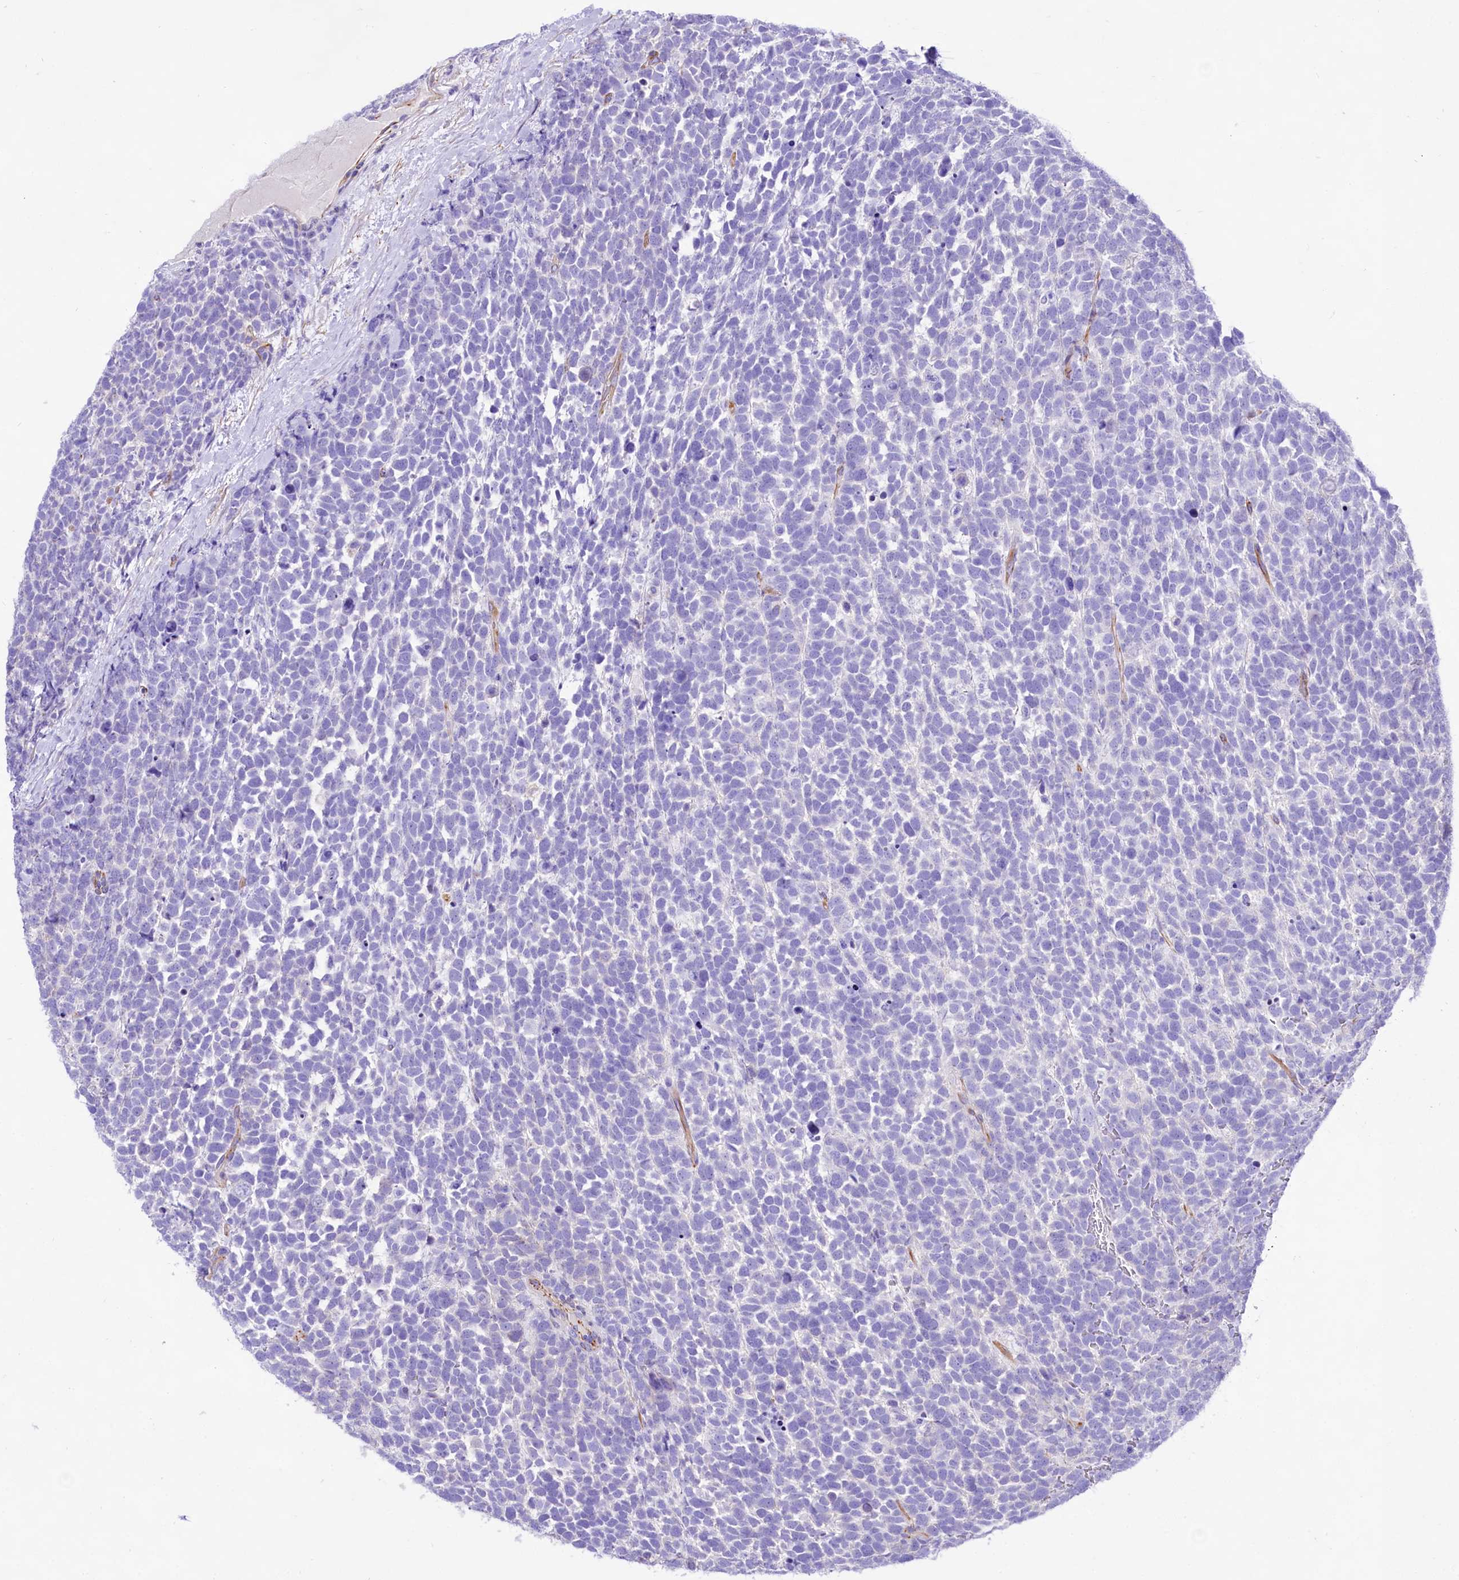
{"staining": {"intensity": "negative", "quantity": "none", "location": "none"}, "tissue": "urothelial cancer", "cell_type": "Tumor cells", "image_type": "cancer", "snomed": [{"axis": "morphology", "description": "Urothelial carcinoma, High grade"}, {"axis": "topography", "description": "Urinary bladder"}], "caption": "Tumor cells show no significant protein positivity in urothelial cancer.", "gene": "CD99", "patient": {"sex": "female", "age": 82}}